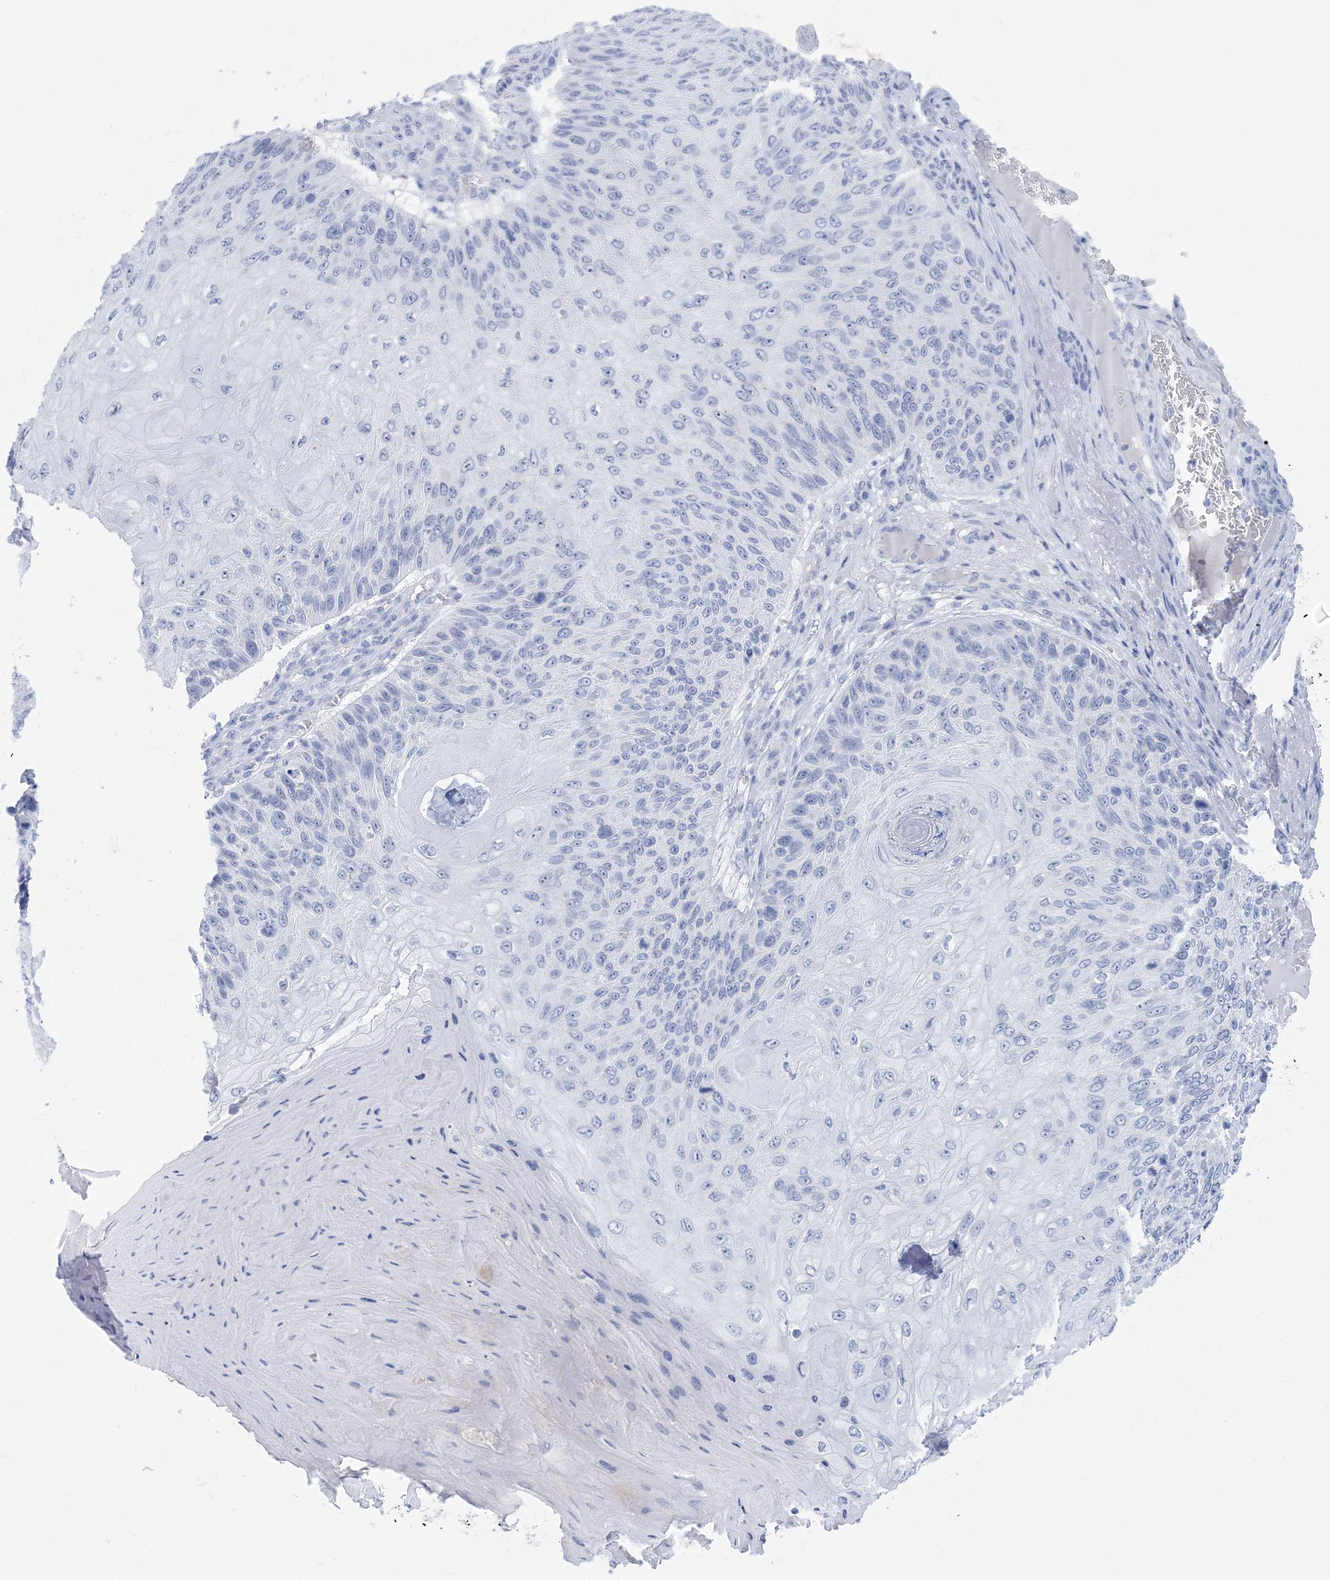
{"staining": {"intensity": "negative", "quantity": "none", "location": "none"}, "tissue": "skin cancer", "cell_type": "Tumor cells", "image_type": "cancer", "snomed": [{"axis": "morphology", "description": "Squamous cell carcinoma, NOS"}, {"axis": "topography", "description": "Skin"}], "caption": "Skin cancer was stained to show a protein in brown. There is no significant positivity in tumor cells. (IHC, brightfield microscopy, high magnification).", "gene": "SH3YL1", "patient": {"sex": "female", "age": 88}}